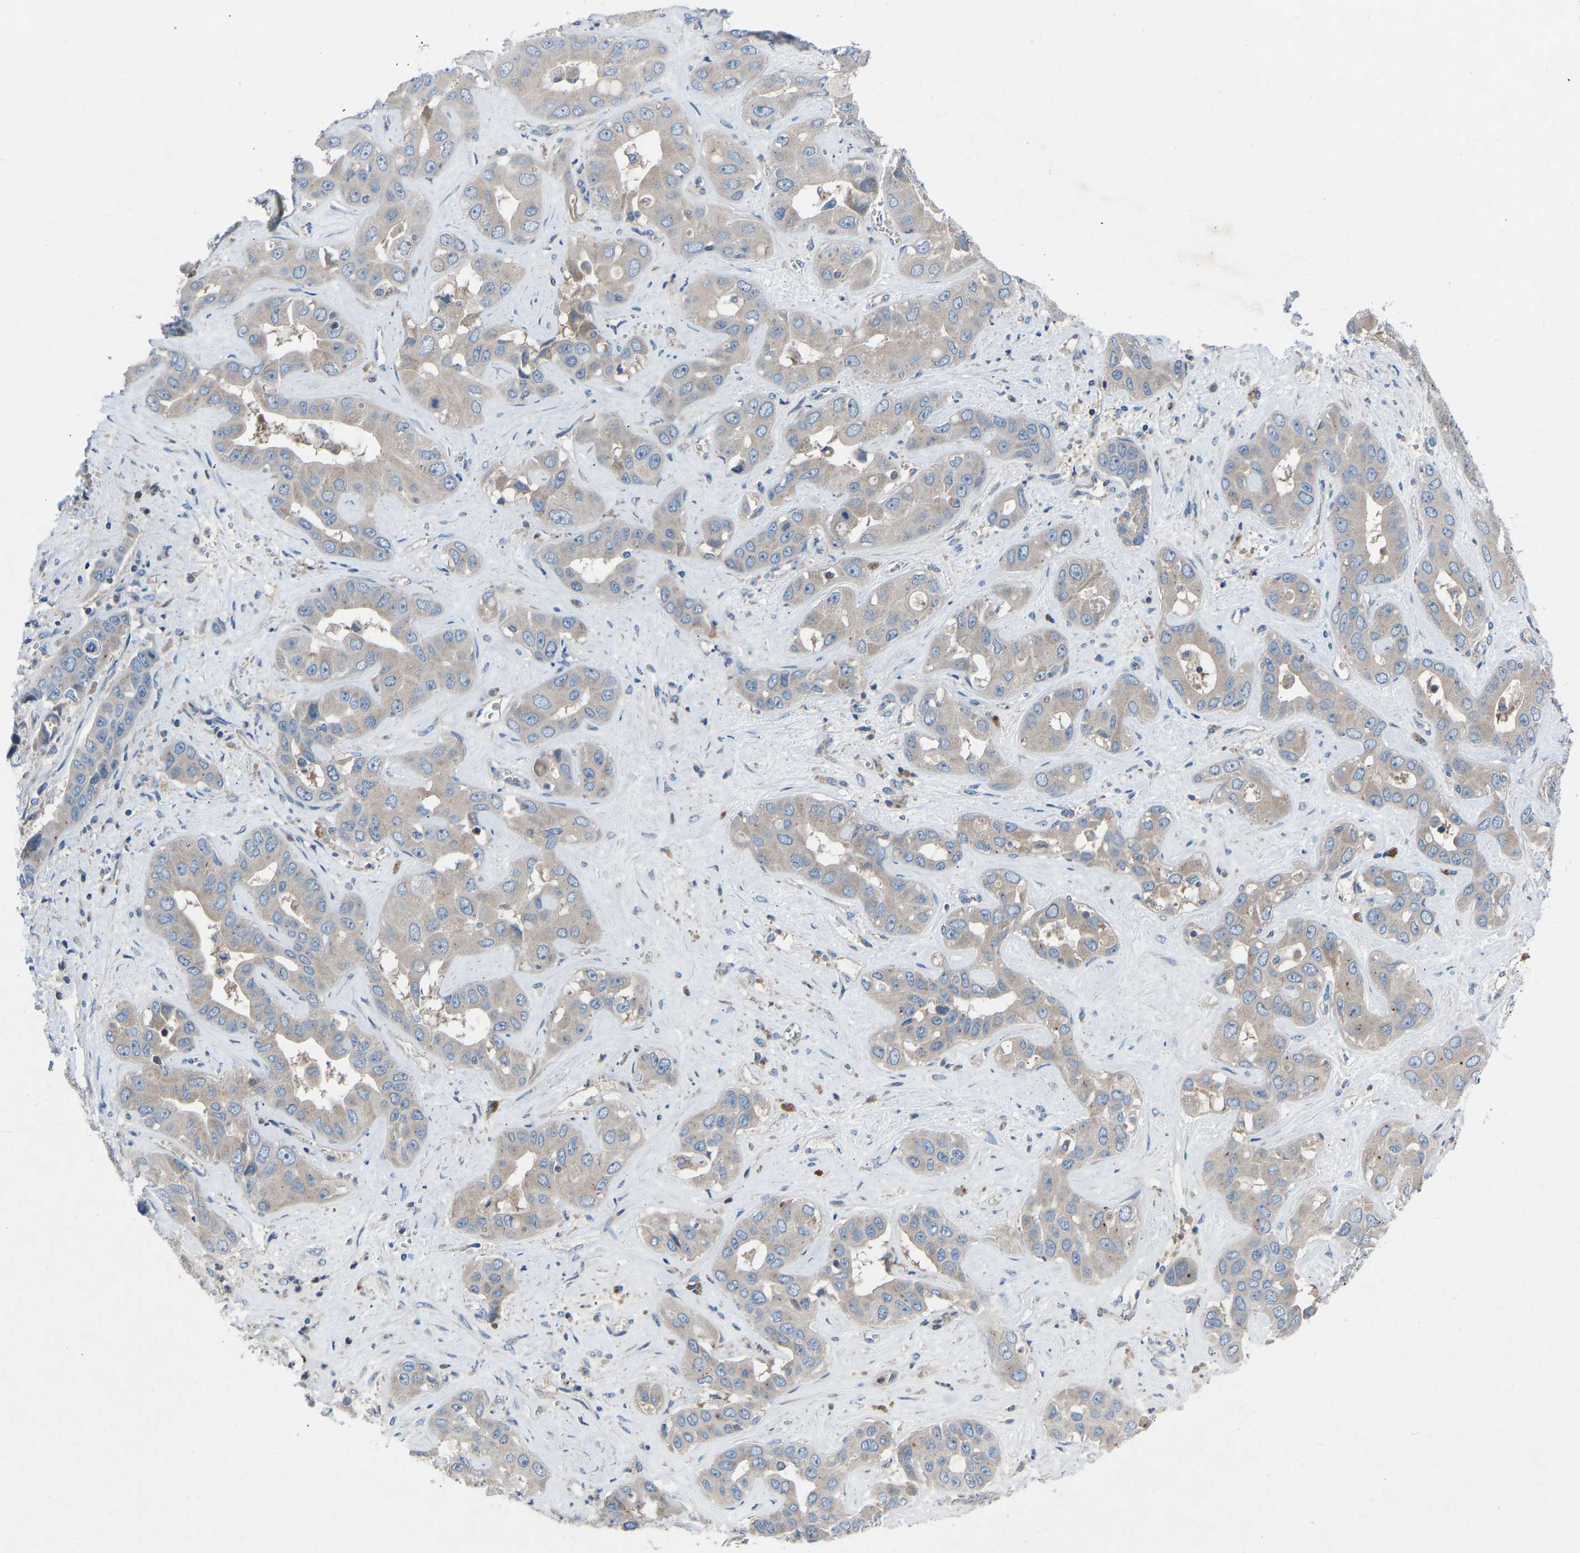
{"staining": {"intensity": "weak", "quantity": ">75%", "location": "cytoplasmic/membranous"}, "tissue": "liver cancer", "cell_type": "Tumor cells", "image_type": "cancer", "snomed": [{"axis": "morphology", "description": "Cholangiocarcinoma"}, {"axis": "topography", "description": "Liver"}], "caption": "The histopathology image exhibits a brown stain indicating the presence of a protein in the cytoplasmic/membranous of tumor cells in cholangiocarcinoma (liver).", "gene": "GRK6", "patient": {"sex": "female", "age": 52}}